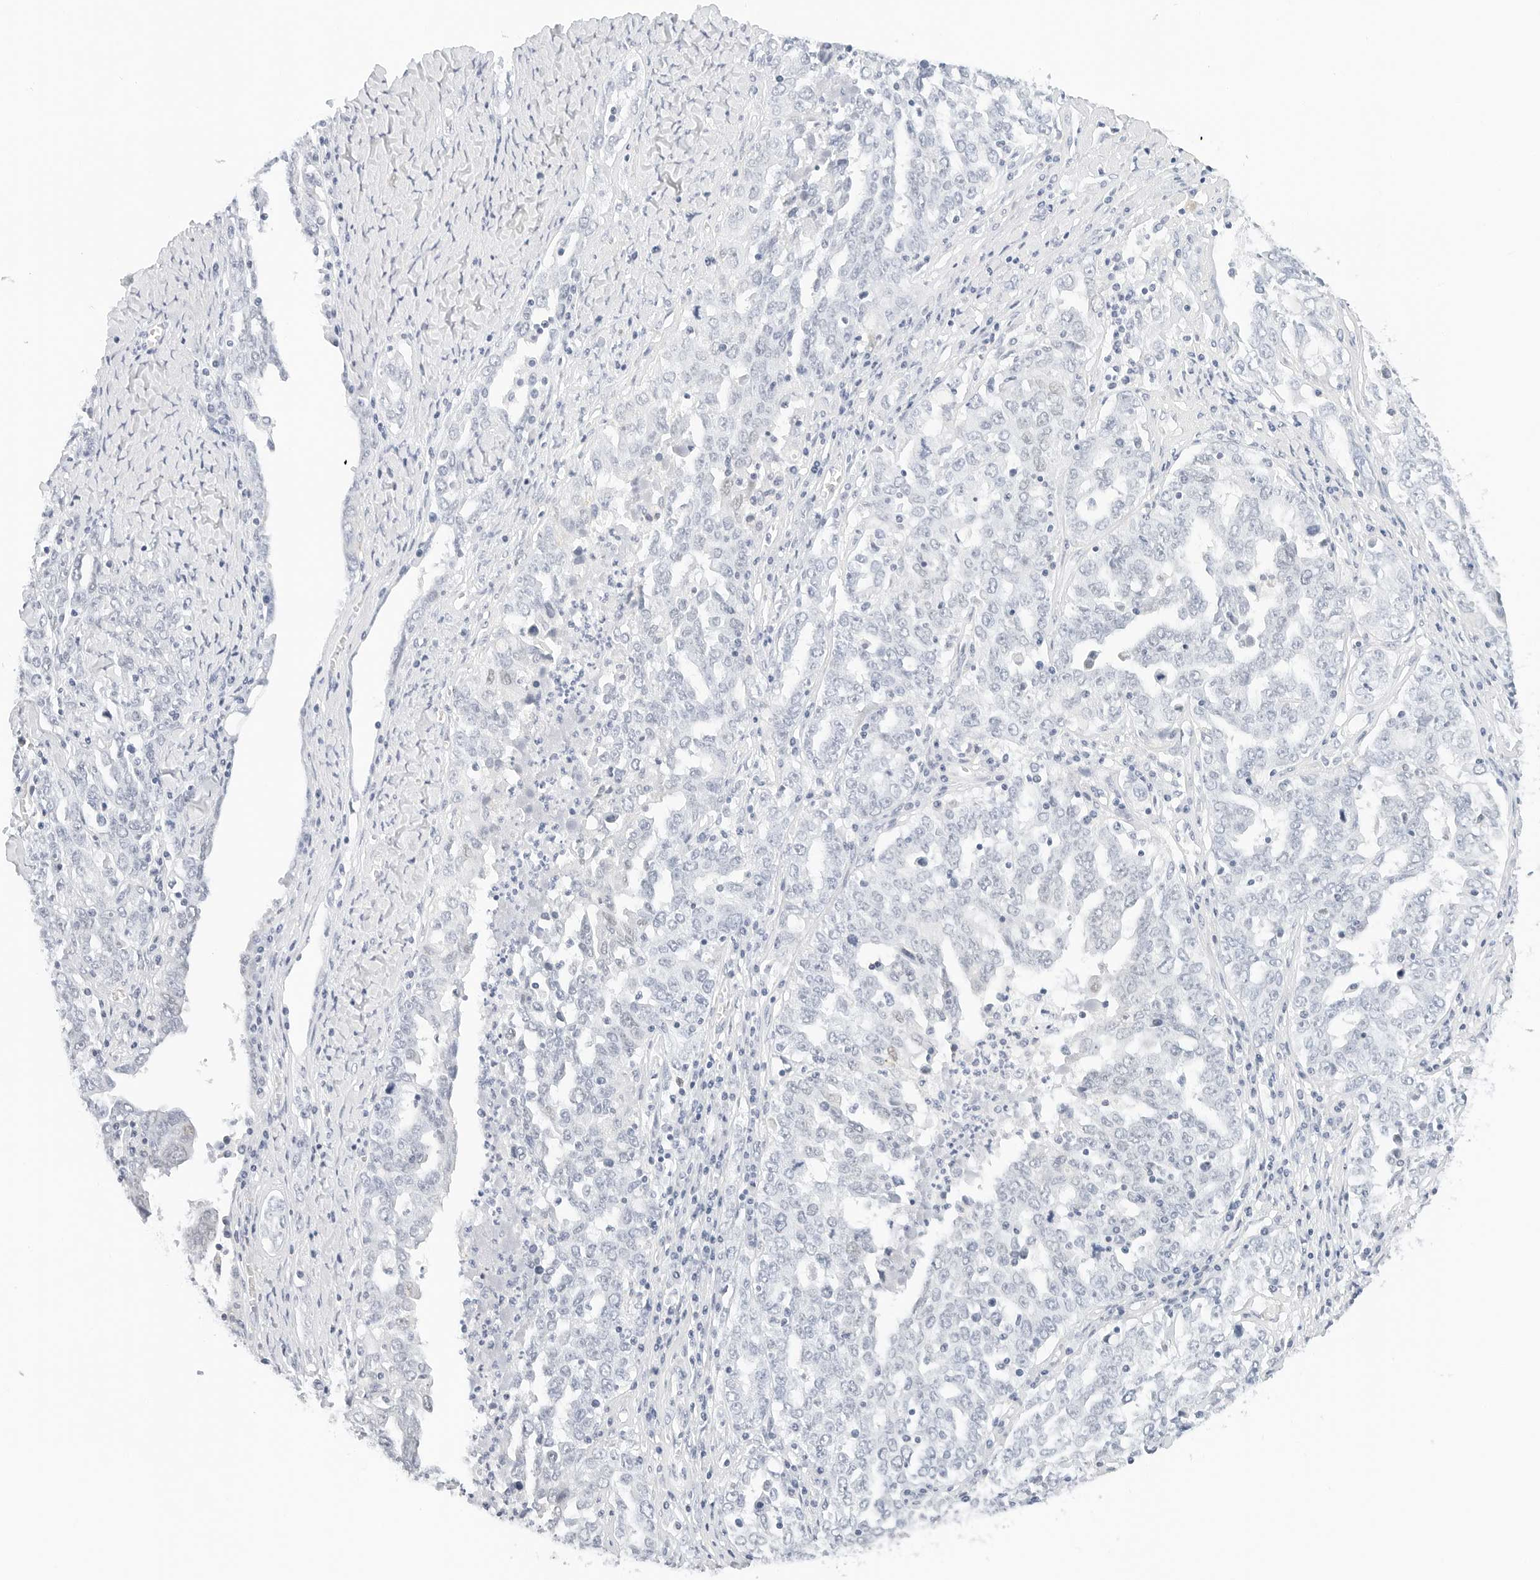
{"staining": {"intensity": "negative", "quantity": "none", "location": "none"}, "tissue": "ovarian cancer", "cell_type": "Tumor cells", "image_type": "cancer", "snomed": [{"axis": "morphology", "description": "Carcinoma, endometroid"}, {"axis": "topography", "description": "Ovary"}], "caption": "DAB (3,3'-diaminobenzidine) immunohistochemical staining of human endometroid carcinoma (ovarian) exhibits no significant positivity in tumor cells. The staining is performed using DAB brown chromogen with nuclei counter-stained in using hematoxylin.", "gene": "CD22", "patient": {"sex": "female", "age": 62}}